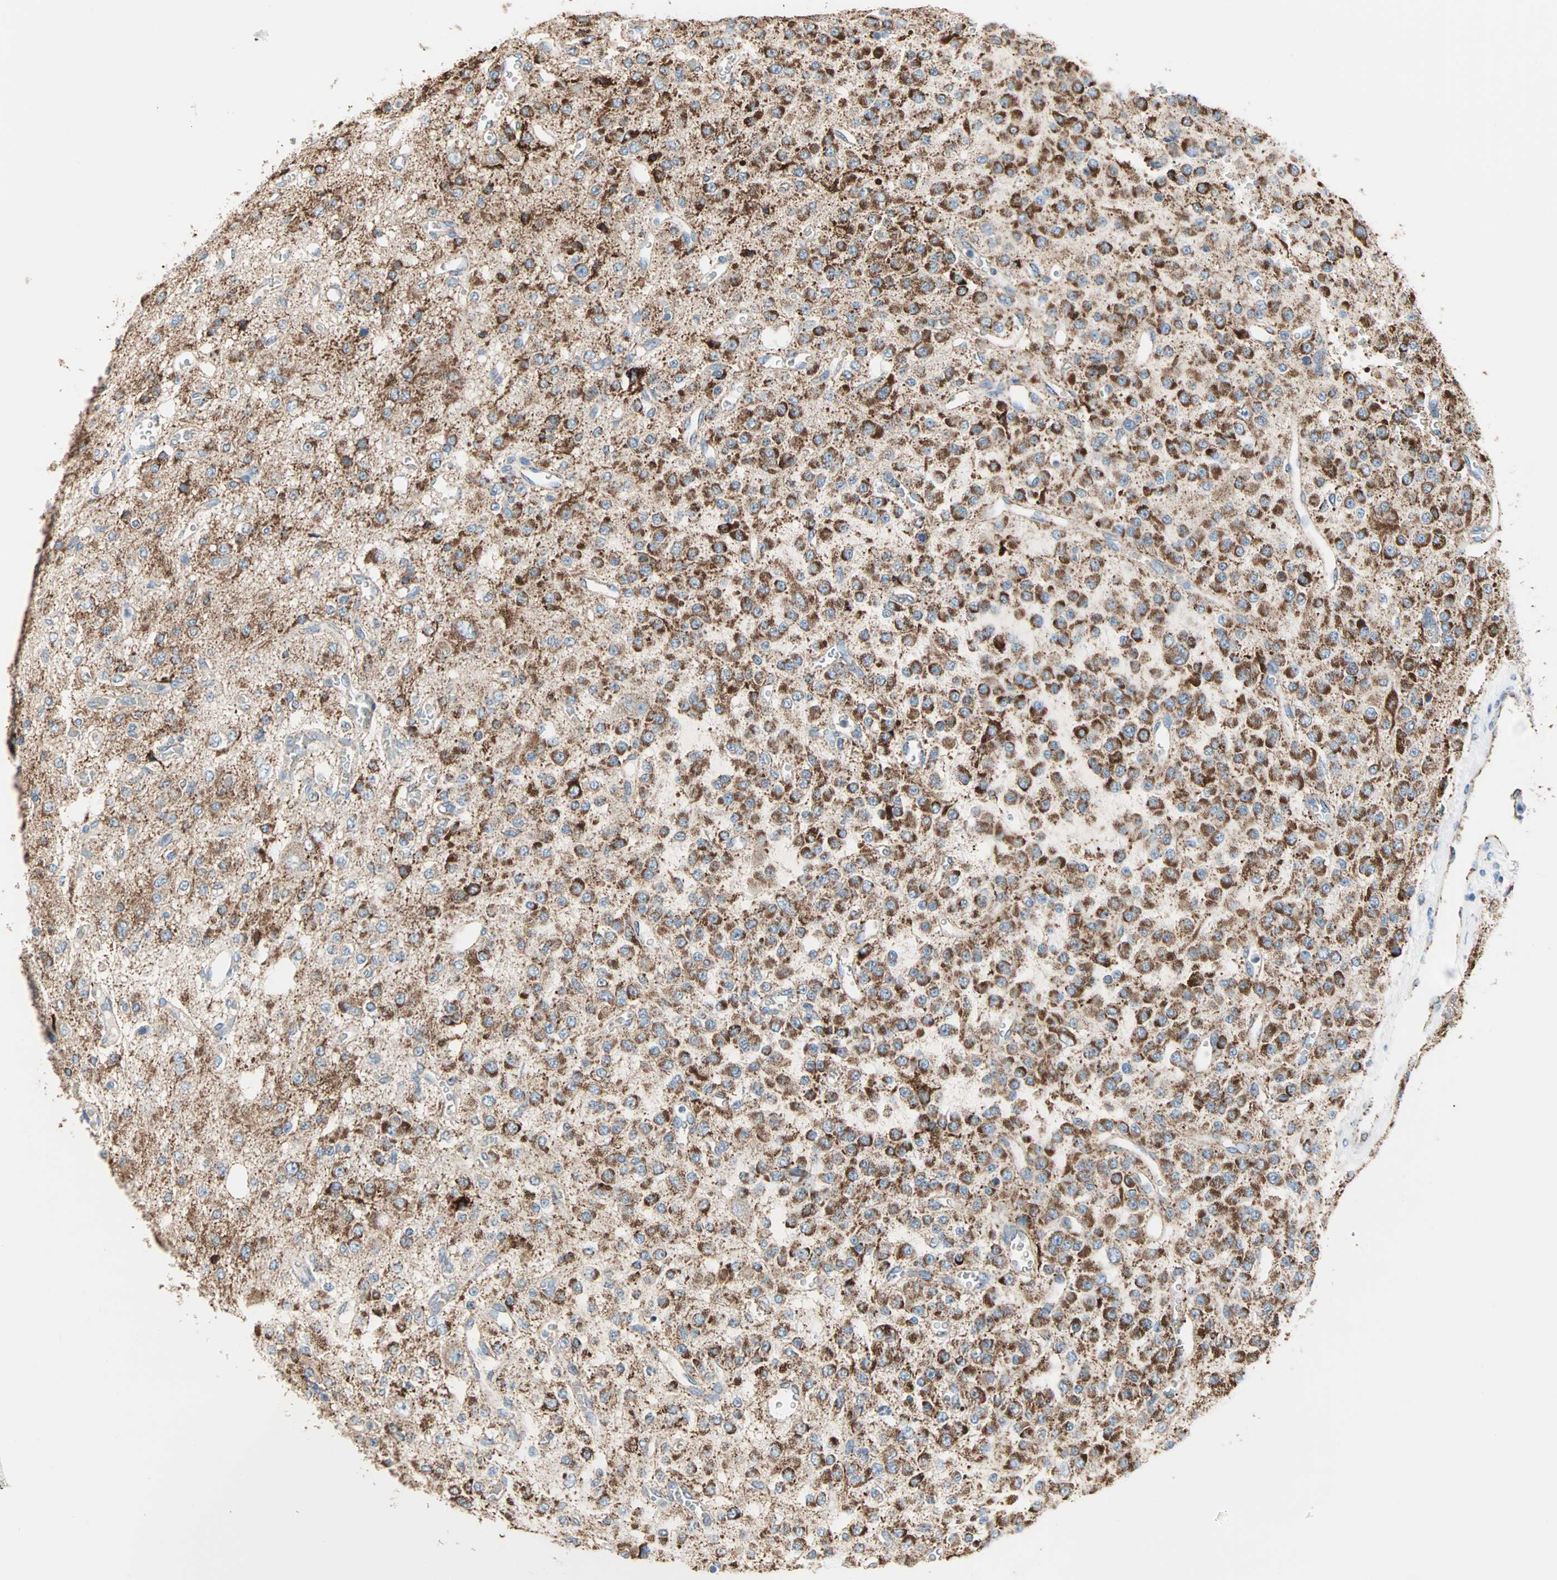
{"staining": {"intensity": "strong", "quantity": ">75%", "location": "cytoplasmic/membranous"}, "tissue": "glioma", "cell_type": "Tumor cells", "image_type": "cancer", "snomed": [{"axis": "morphology", "description": "Glioma, malignant, Low grade"}, {"axis": "topography", "description": "Brain"}], "caption": "Brown immunohistochemical staining in glioma exhibits strong cytoplasmic/membranous expression in approximately >75% of tumor cells. (DAB (3,3'-diaminobenzidine) = brown stain, brightfield microscopy at high magnification).", "gene": "TST", "patient": {"sex": "male", "age": 38}}